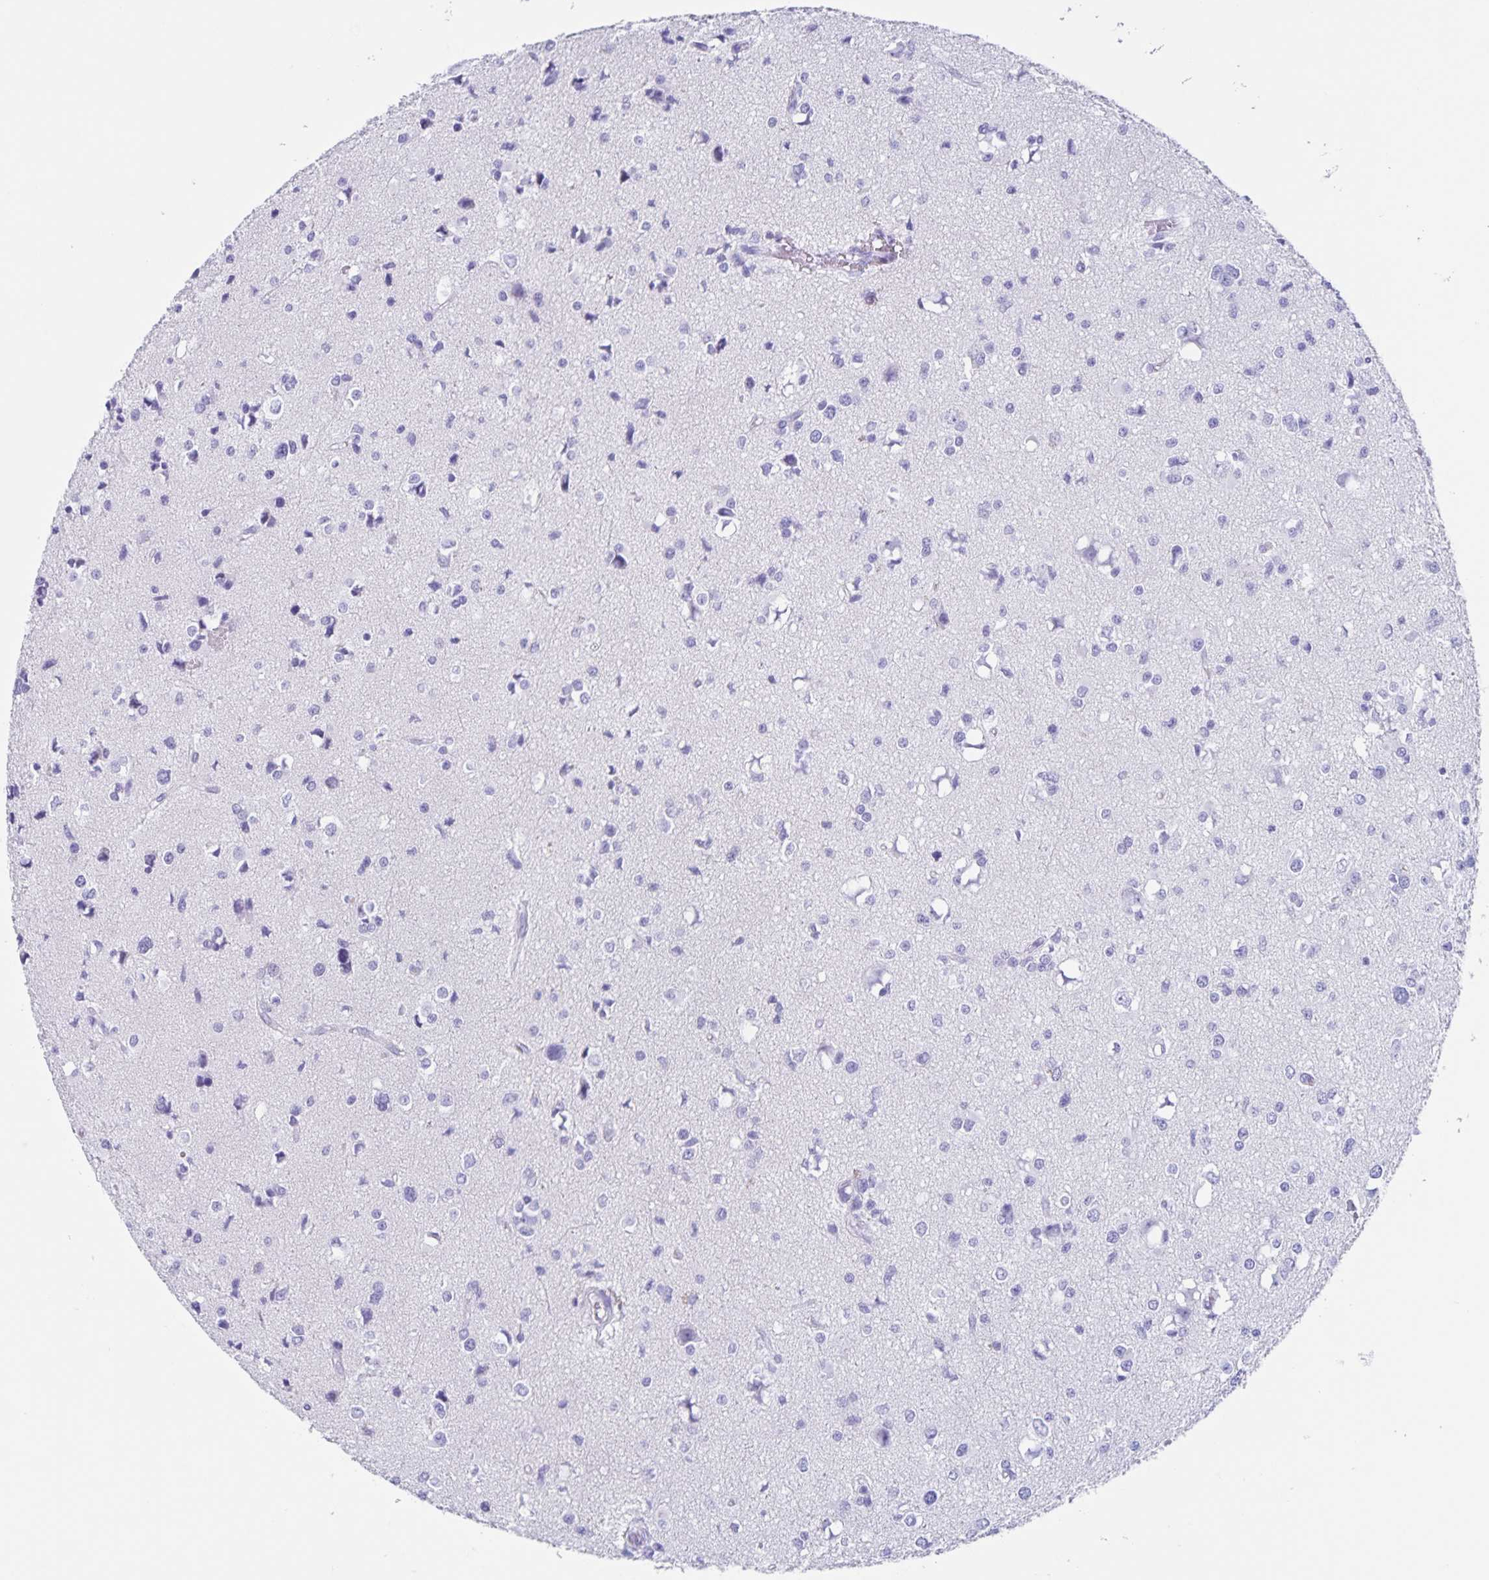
{"staining": {"intensity": "negative", "quantity": "none", "location": "none"}, "tissue": "glioma", "cell_type": "Tumor cells", "image_type": "cancer", "snomed": [{"axis": "morphology", "description": "Glioma, malignant, High grade"}, {"axis": "topography", "description": "Brain"}], "caption": "Tumor cells are negative for protein expression in human glioma. (DAB (3,3'-diaminobenzidine) immunohistochemistry with hematoxylin counter stain).", "gene": "C12orf56", "patient": {"sex": "male", "age": 54}}